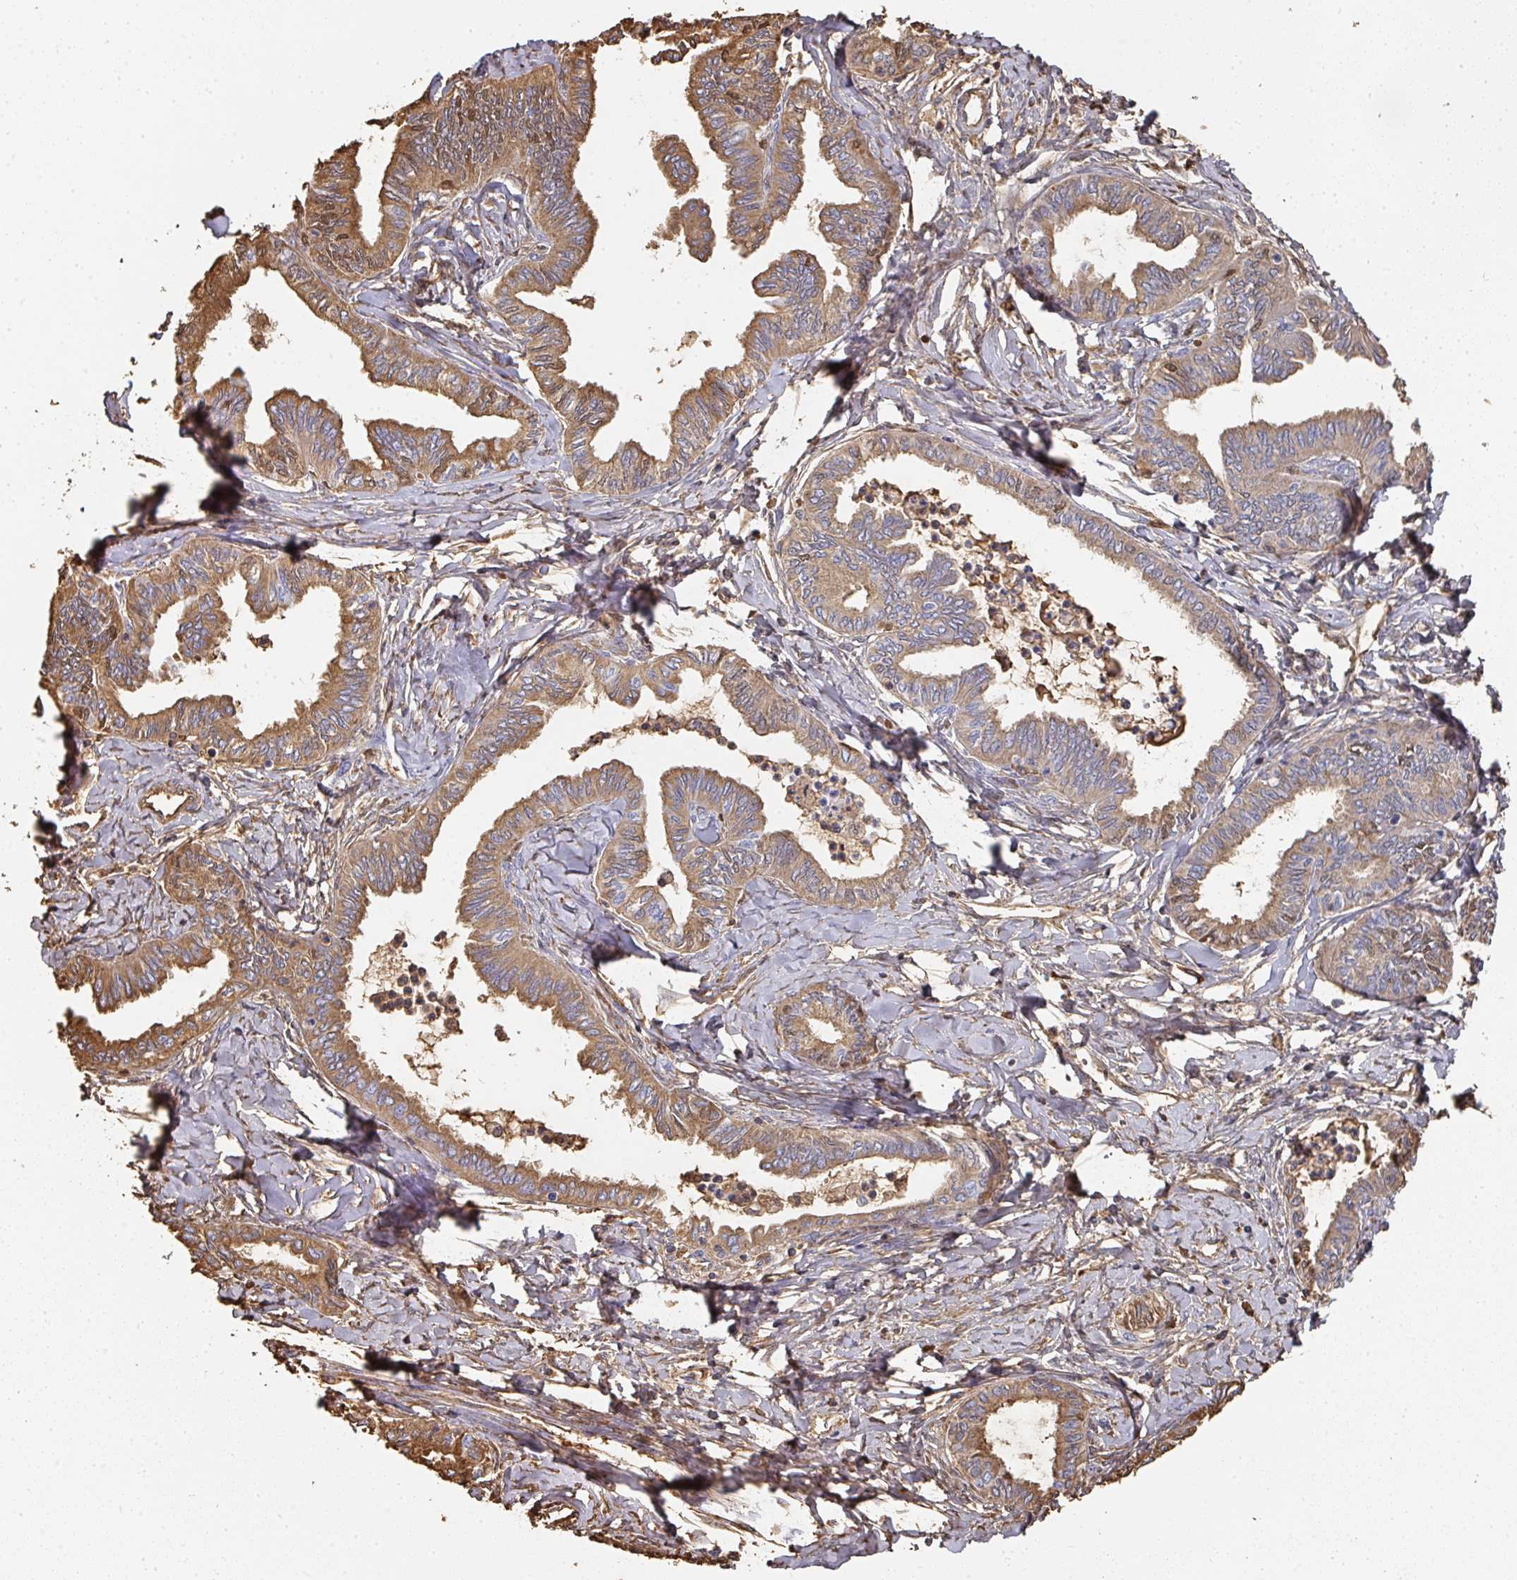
{"staining": {"intensity": "moderate", "quantity": ">75%", "location": "cytoplasmic/membranous"}, "tissue": "ovarian cancer", "cell_type": "Tumor cells", "image_type": "cancer", "snomed": [{"axis": "morphology", "description": "Carcinoma, endometroid"}, {"axis": "topography", "description": "Ovary"}], "caption": "This photomicrograph reveals immunohistochemistry (IHC) staining of ovarian cancer, with medium moderate cytoplasmic/membranous staining in about >75% of tumor cells.", "gene": "ALB", "patient": {"sex": "female", "age": 70}}